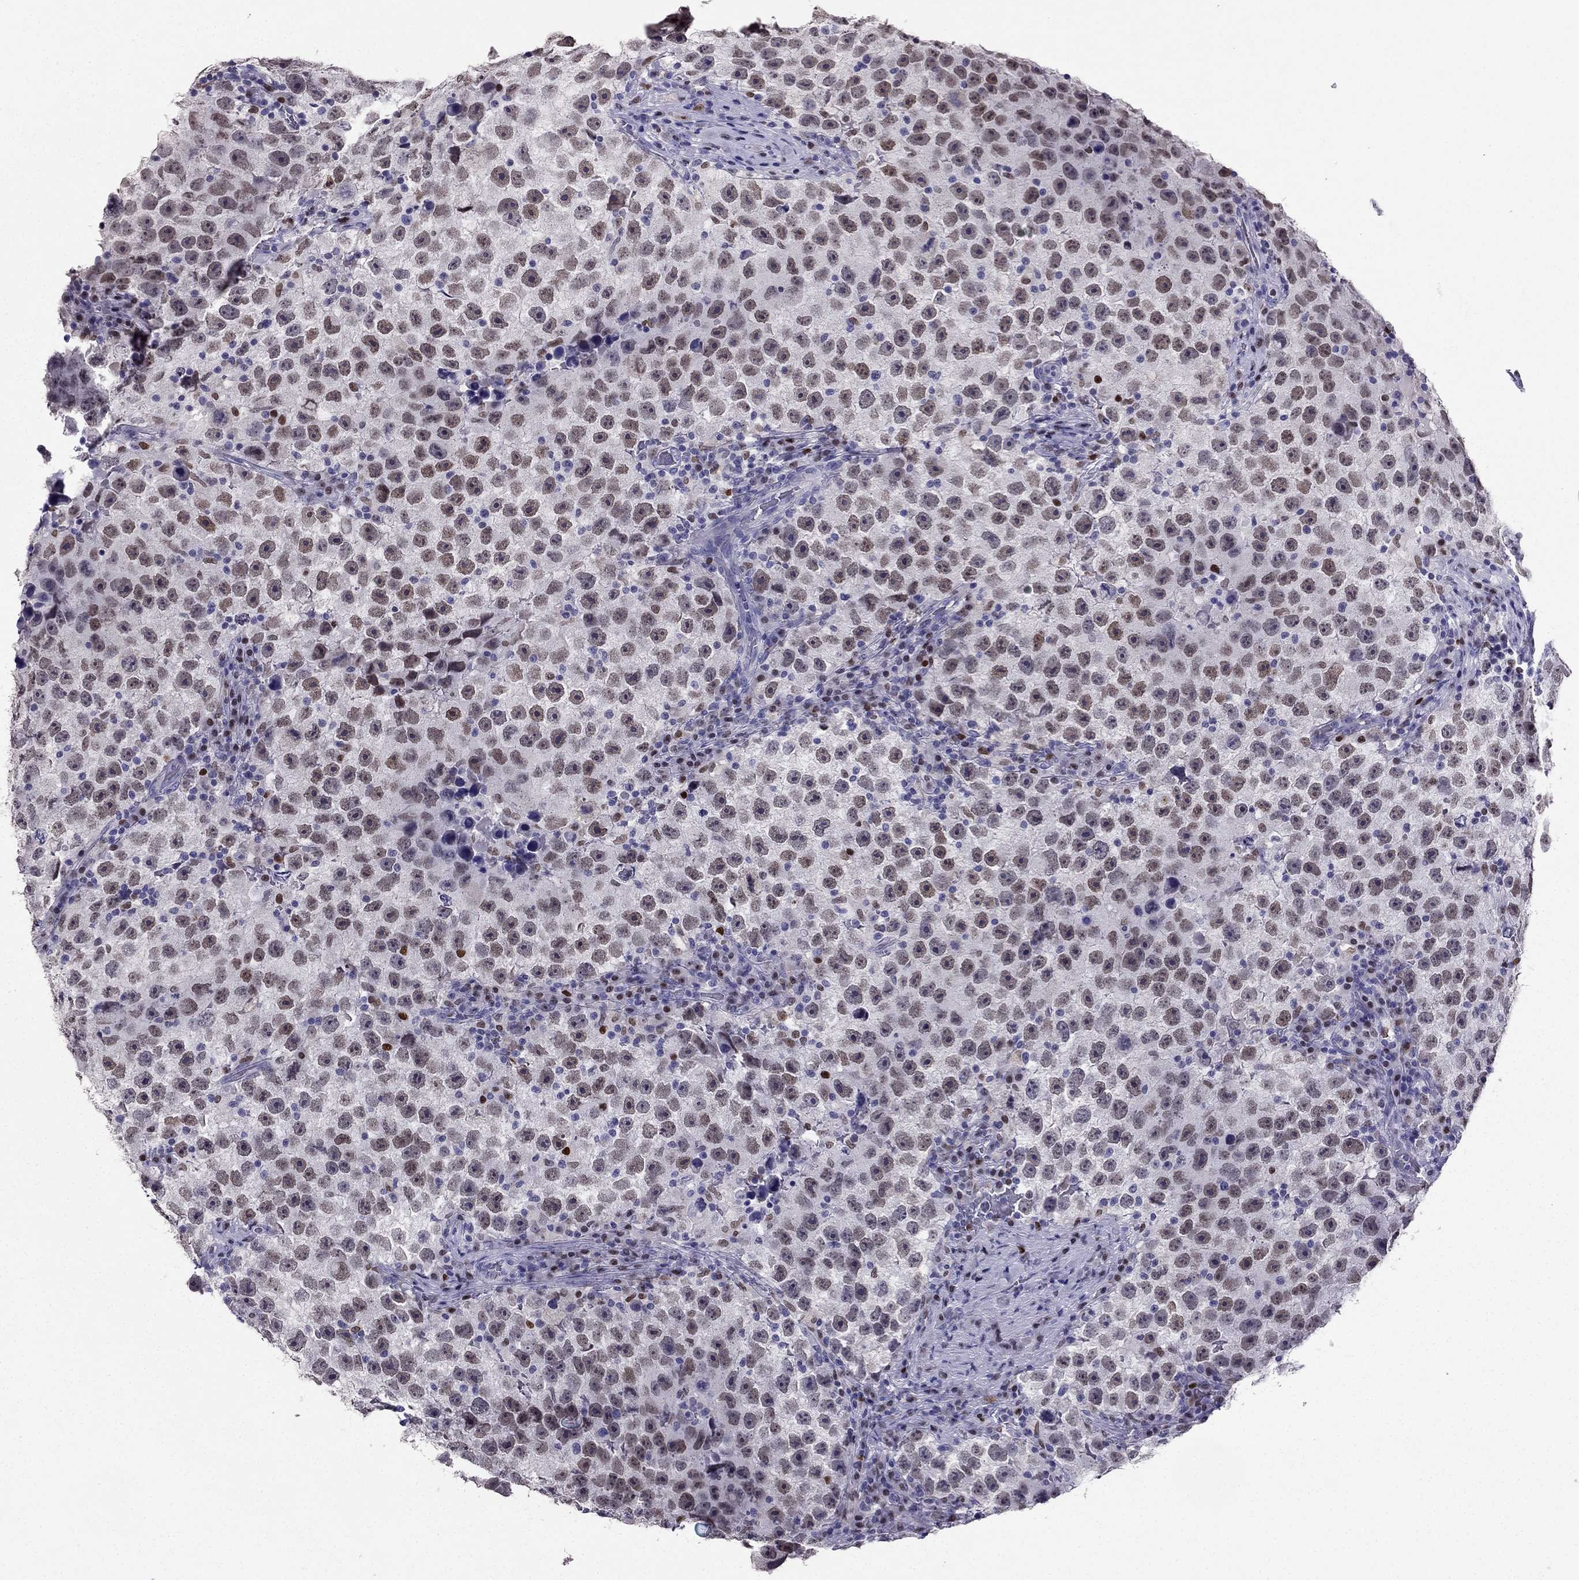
{"staining": {"intensity": "moderate", "quantity": "25%-75%", "location": "nuclear"}, "tissue": "testis cancer", "cell_type": "Tumor cells", "image_type": "cancer", "snomed": [{"axis": "morphology", "description": "Normal tissue, NOS"}, {"axis": "morphology", "description": "Seminoma, NOS"}, {"axis": "topography", "description": "Testis"}], "caption": "Testis cancer (seminoma) was stained to show a protein in brown. There is medium levels of moderate nuclear expression in about 25%-75% of tumor cells.", "gene": "ARID3A", "patient": {"sex": "male", "age": 31}}